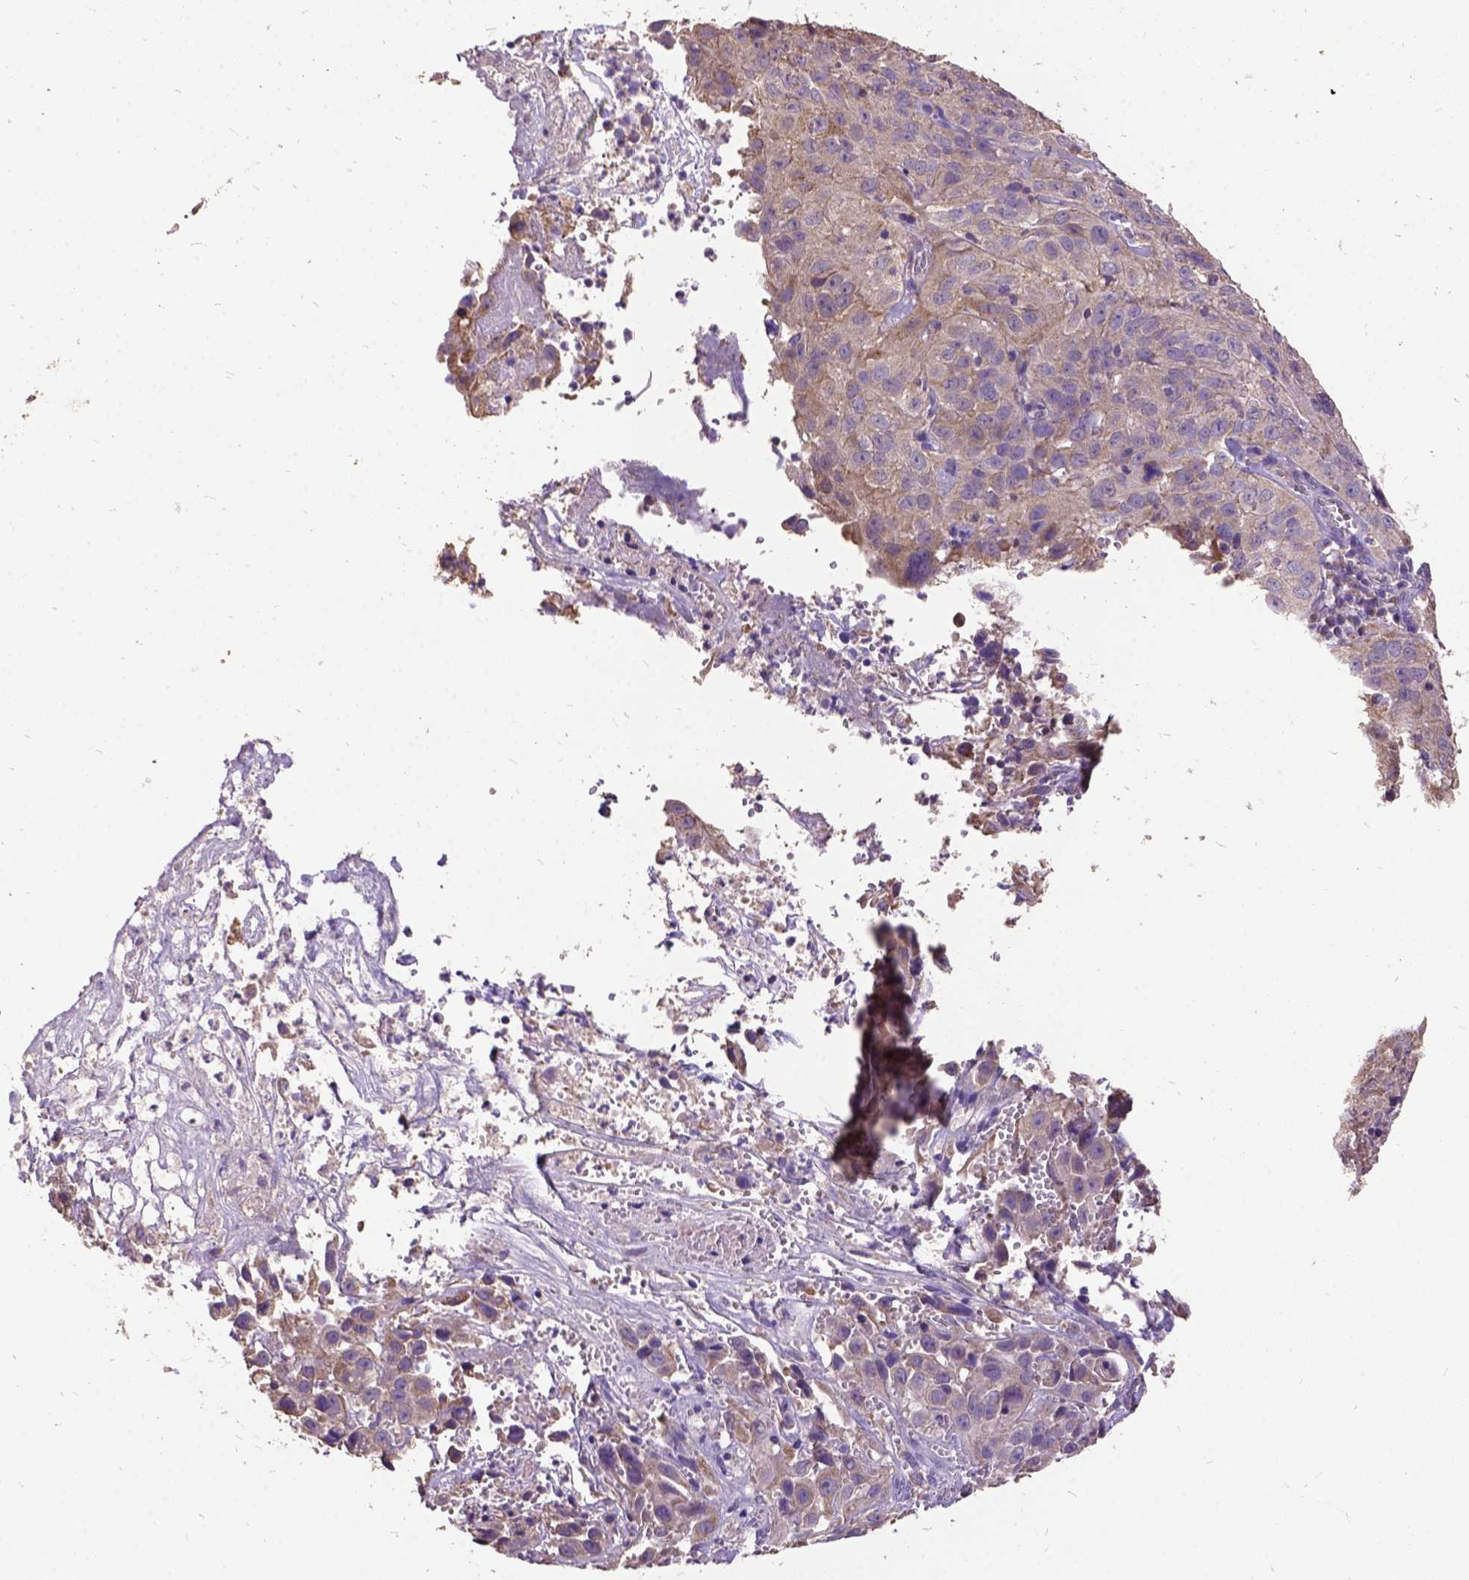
{"staining": {"intensity": "weak", "quantity": ">75%", "location": "cytoplasmic/membranous"}, "tissue": "cervical cancer", "cell_type": "Tumor cells", "image_type": "cancer", "snomed": [{"axis": "morphology", "description": "Squamous cell carcinoma, NOS"}, {"axis": "topography", "description": "Cervix"}], "caption": "Immunohistochemistry (IHC) (DAB (3,3'-diaminobenzidine)) staining of cervical cancer shows weak cytoplasmic/membranous protein staining in about >75% of tumor cells. The protein is stained brown, and the nuclei are stained in blue (DAB (3,3'-diaminobenzidine) IHC with brightfield microscopy, high magnification).", "gene": "DQX1", "patient": {"sex": "female", "age": 32}}